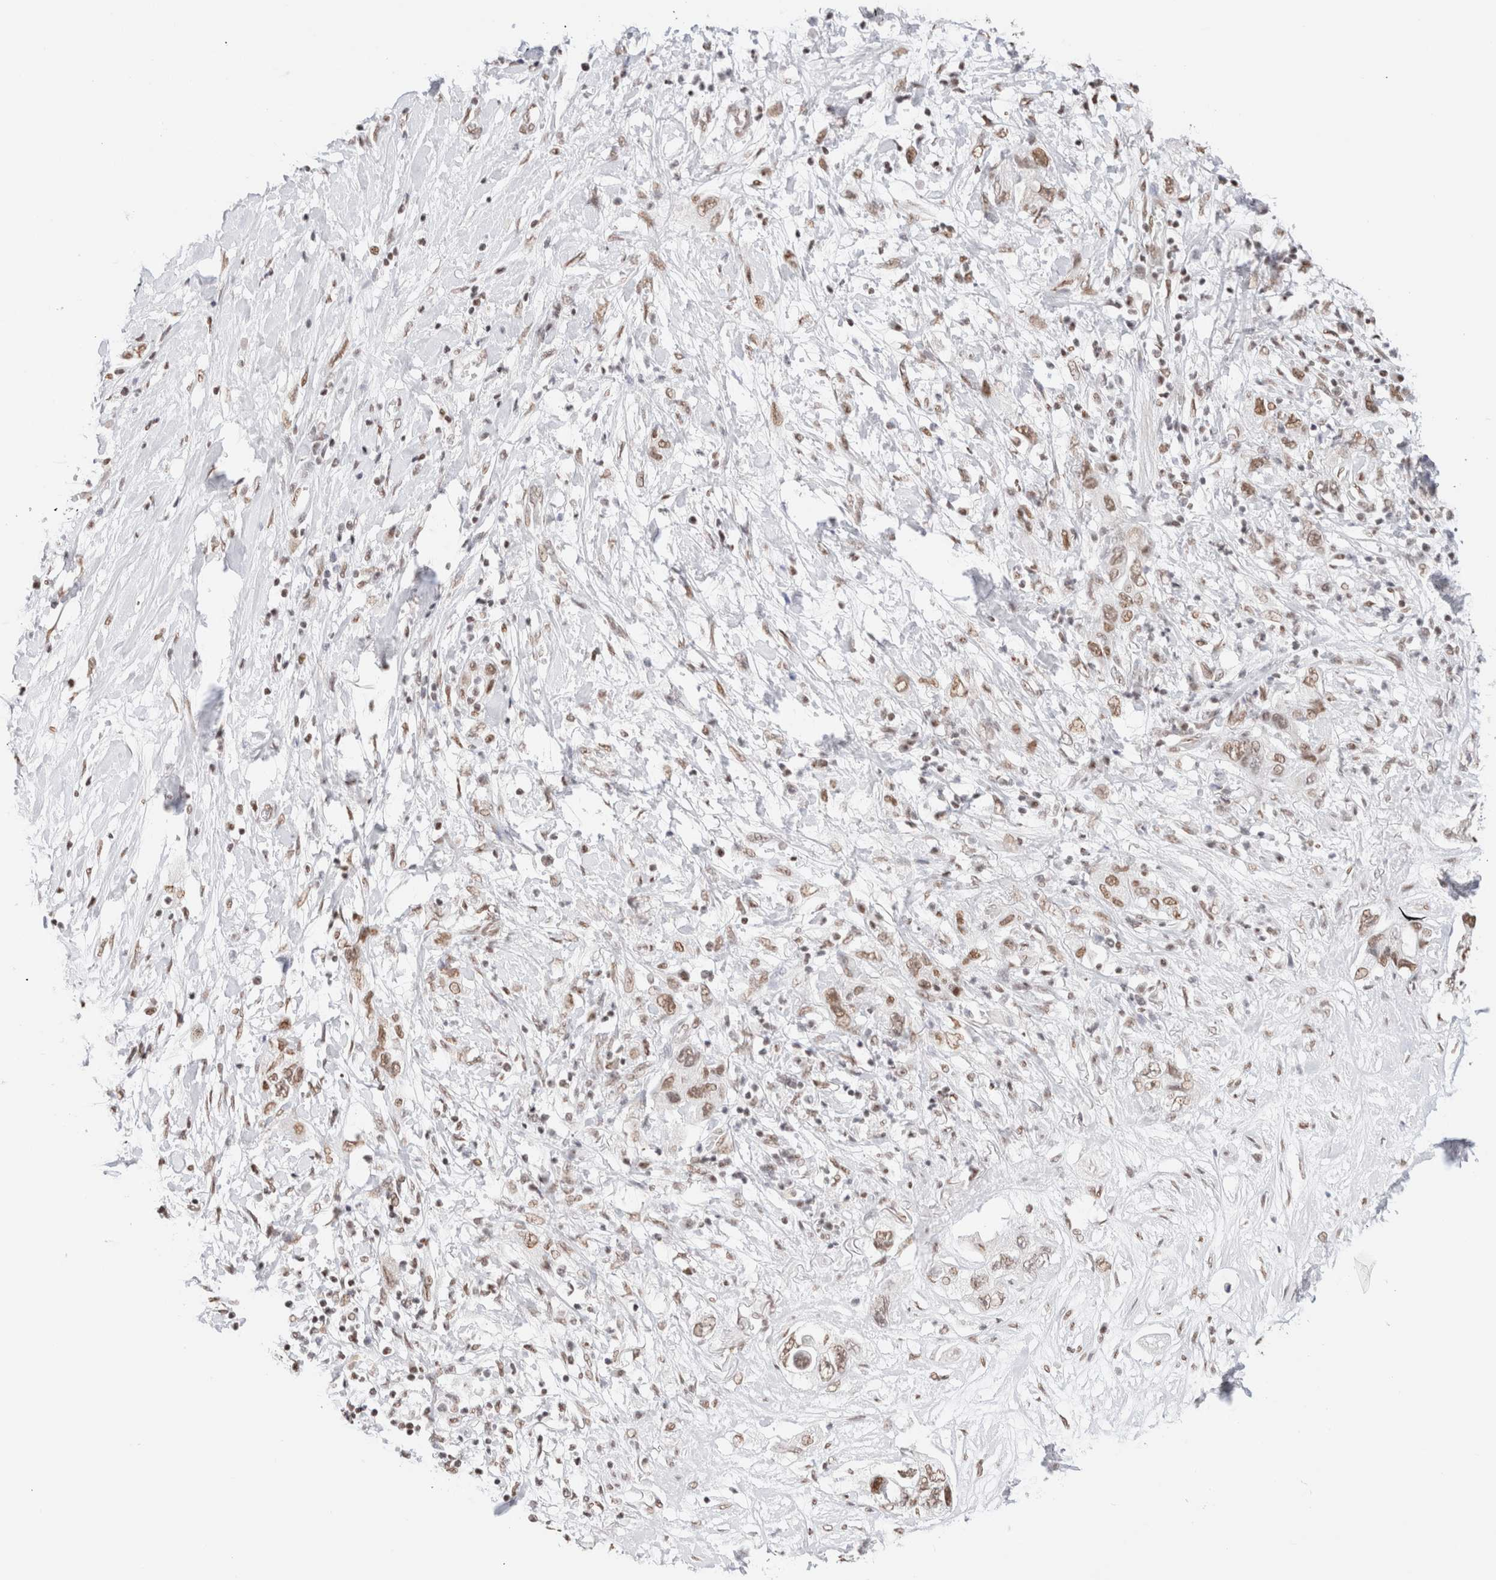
{"staining": {"intensity": "moderate", "quantity": ">75%", "location": "nuclear"}, "tissue": "pancreatic cancer", "cell_type": "Tumor cells", "image_type": "cancer", "snomed": [{"axis": "morphology", "description": "Adenocarcinoma, NOS"}, {"axis": "topography", "description": "Pancreas"}], "caption": "DAB immunohistochemical staining of human pancreatic cancer (adenocarcinoma) reveals moderate nuclear protein expression in approximately >75% of tumor cells. Immunohistochemistry stains the protein of interest in brown and the nuclei are stained blue.", "gene": "SUPT3H", "patient": {"sex": "female", "age": 73}}